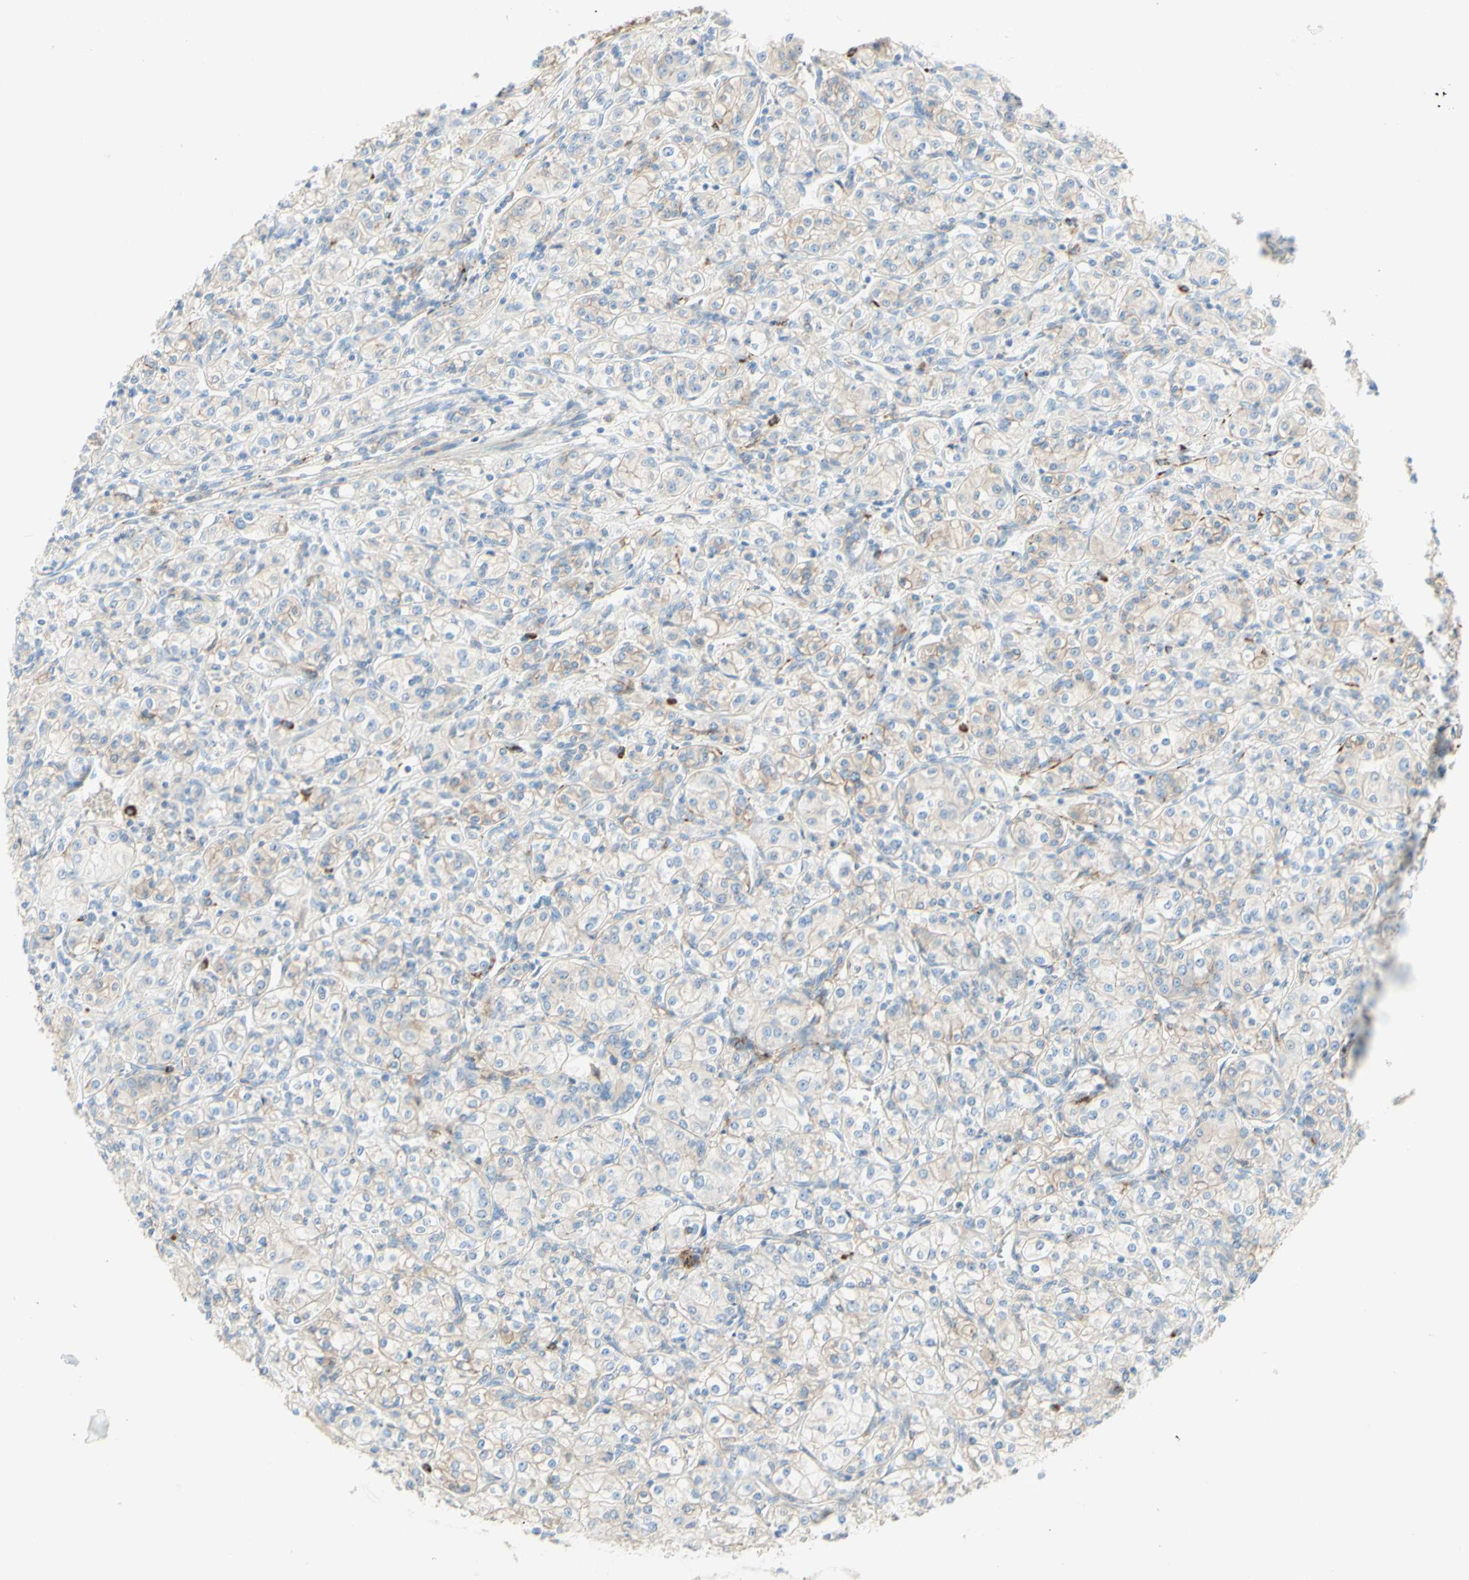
{"staining": {"intensity": "weak", "quantity": "25%-75%", "location": "cytoplasmic/membranous"}, "tissue": "renal cancer", "cell_type": "Tumor cells", "image_type": "cancer", "snomed": [{"axis": "morphology", "description": "Adenocarcinoma, NOS"}, {"axis": "topography", "description": "Kidney"}], "caption": "Immunohistochemistry (IHC) (DAB) staining of human renal adenocarcinoma demonstrates weak cytoplasmic/membranous protein positivity in approximately 25%-75% of tumor cells.", "gene": "ALCAM", "patient": {"sex": "male", "age": 77}}